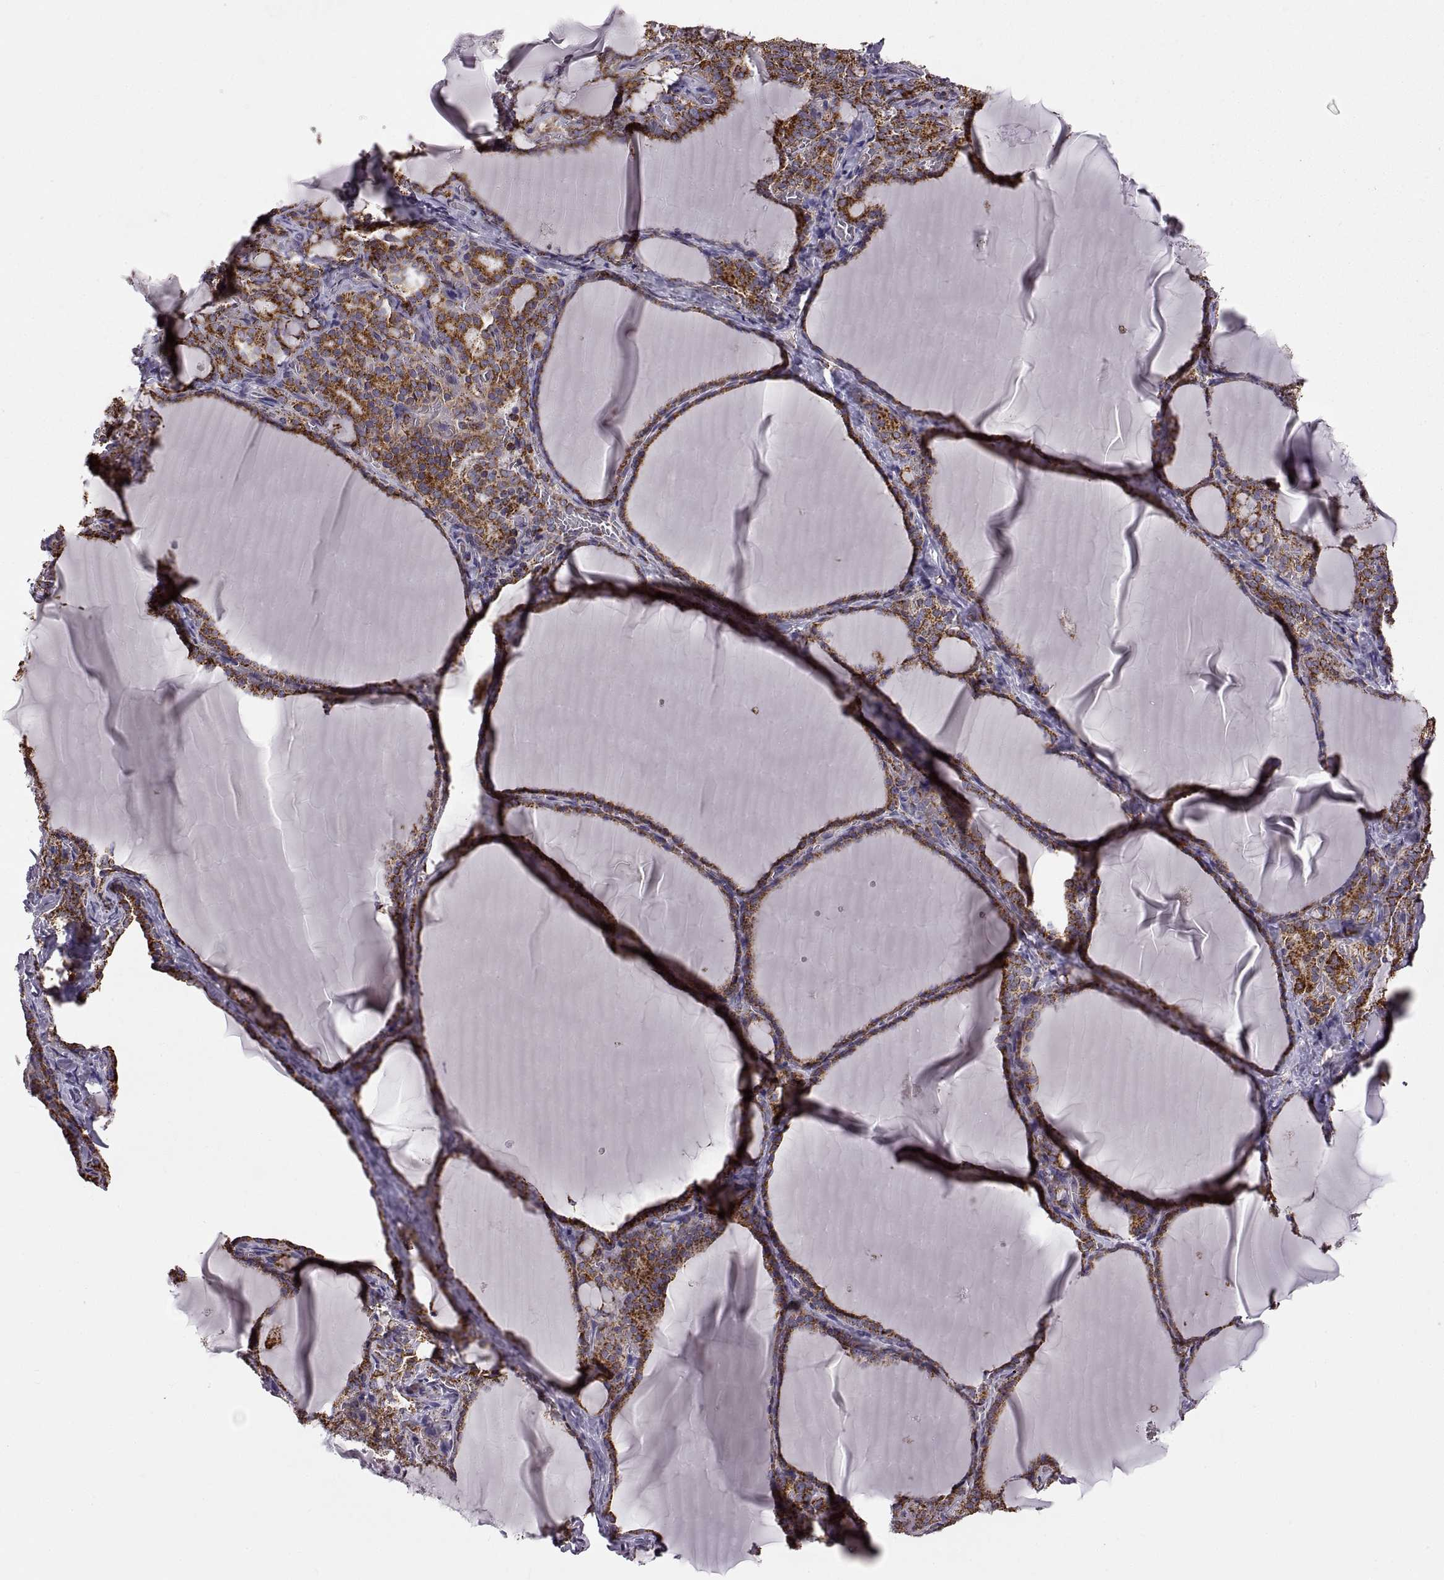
{"staining": {"intensity": "strong", "quantity": ">75%", "location": "cytoplasmic/membranous"}, "tissue": "thyroid gland", "cell_type": "Glandular cells", "image_type": "normal", "snomed": [{"axis": "morphology", "description": "Normal tissue, NOS"}, {"axis": "morphology", "description": "Hyperplasia, NOS"}, {"axis": "topography", "description": "Thyroid gland"}], "caption": "The histopathology image reveals a brown stain indicating the presence of a protein in the cytoplasmic/membranous of glandular cells in thyroid gland. The staining was performed using DAB (3,3'-diaminobenzidine), with brown indicating positive protein expression. Nuclei are stained blue with hematoxylin.", "gene": "ARSD", "patient": {"sex": "female", "age": 27}}